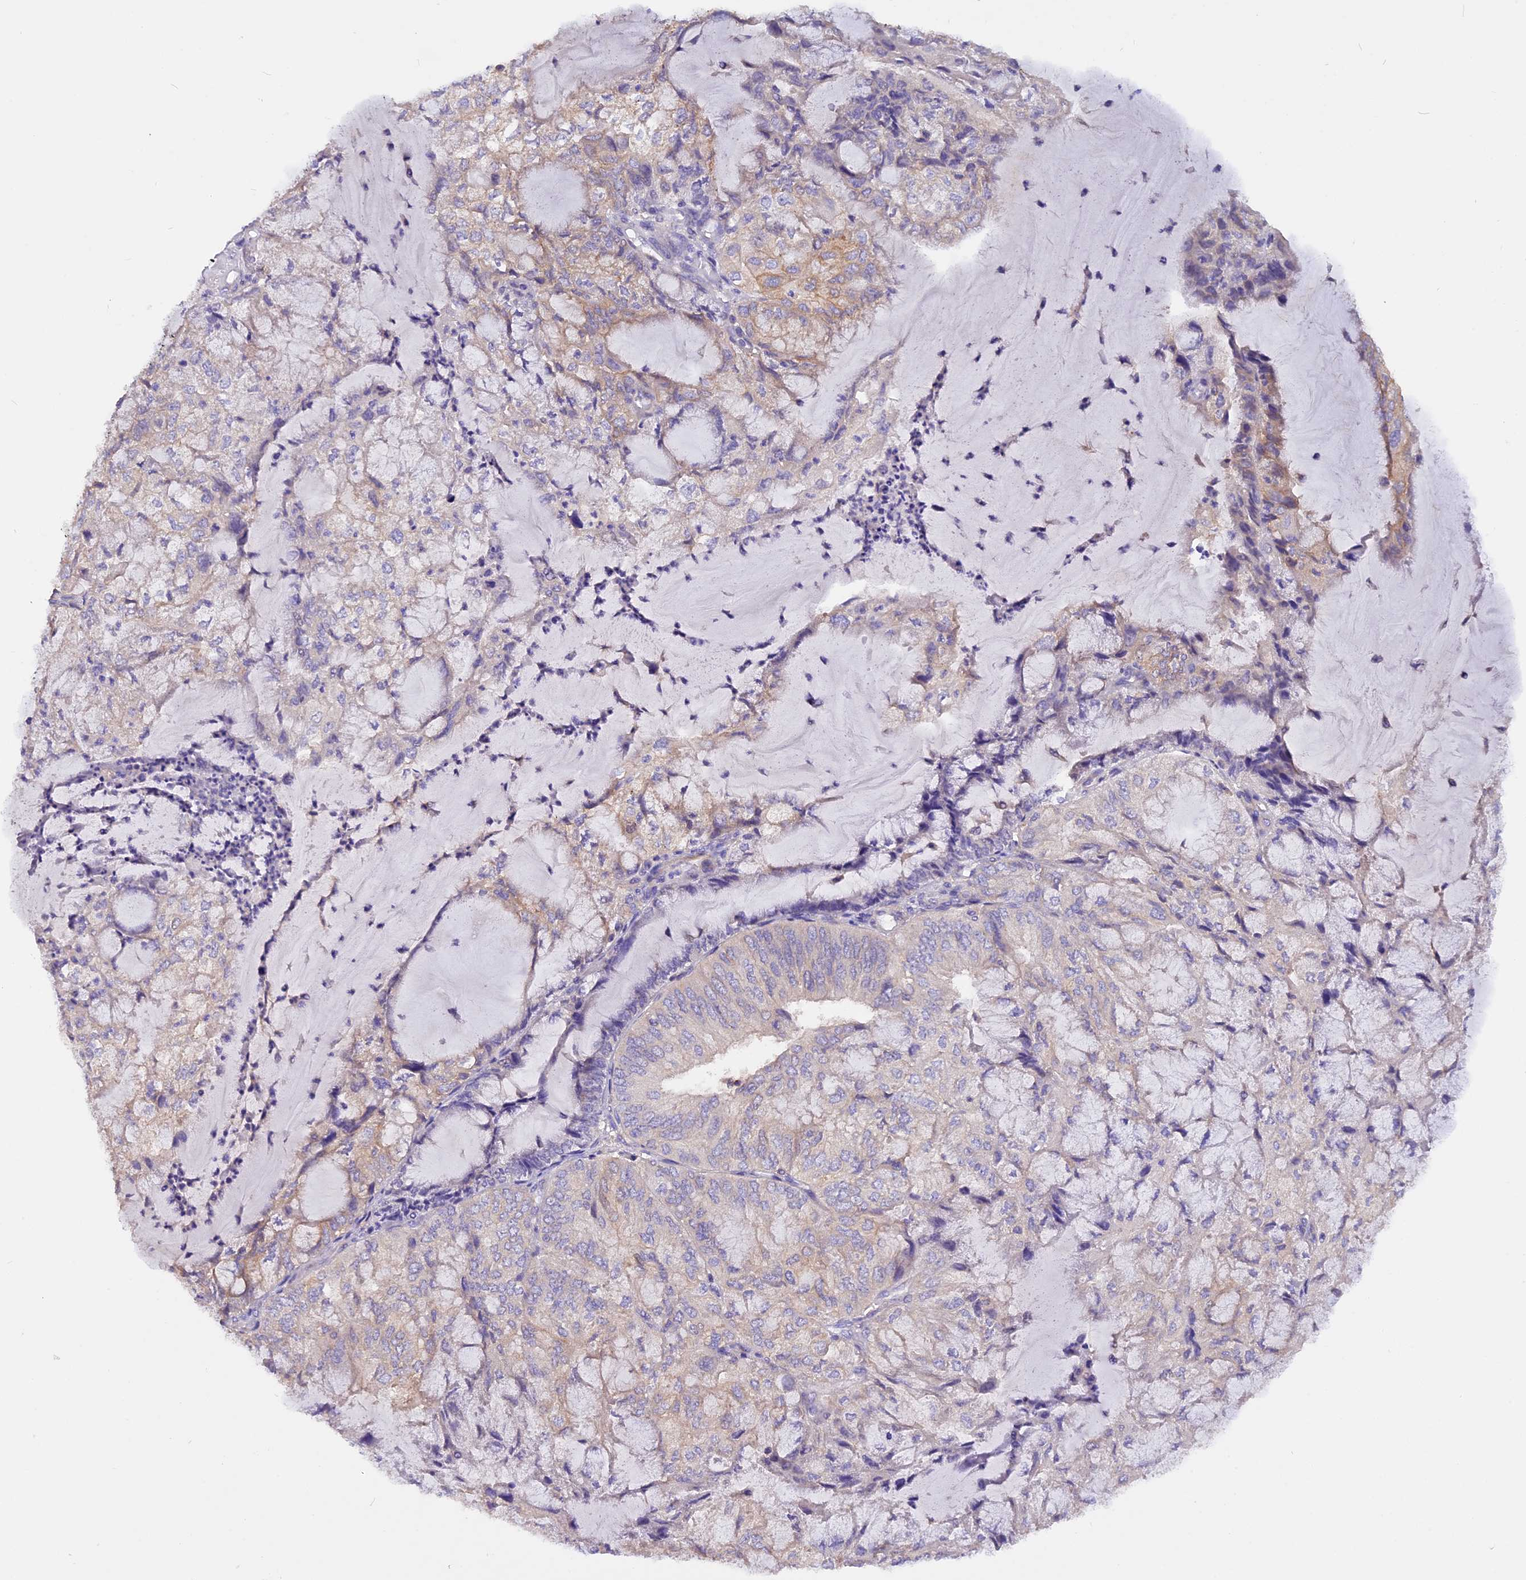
{"staining": {"intensity": "negative", "quantity": "none", "location": "none"}, "tissue": "endometrial cancer", "cell_type": "Tumor cells", "image_type": "cancer", "snomed": [{"axis": "morphology", "description": "Adenocarcinoma, NOS"}, {"axis": "topography", "description": "Endometrium"}], "caption": "This is an IHC micrograph of endometrial cancer. There is no positivity in tumor cells.", "gene": "AP3B2", "patient": {"sex": "female", "age": 81}}